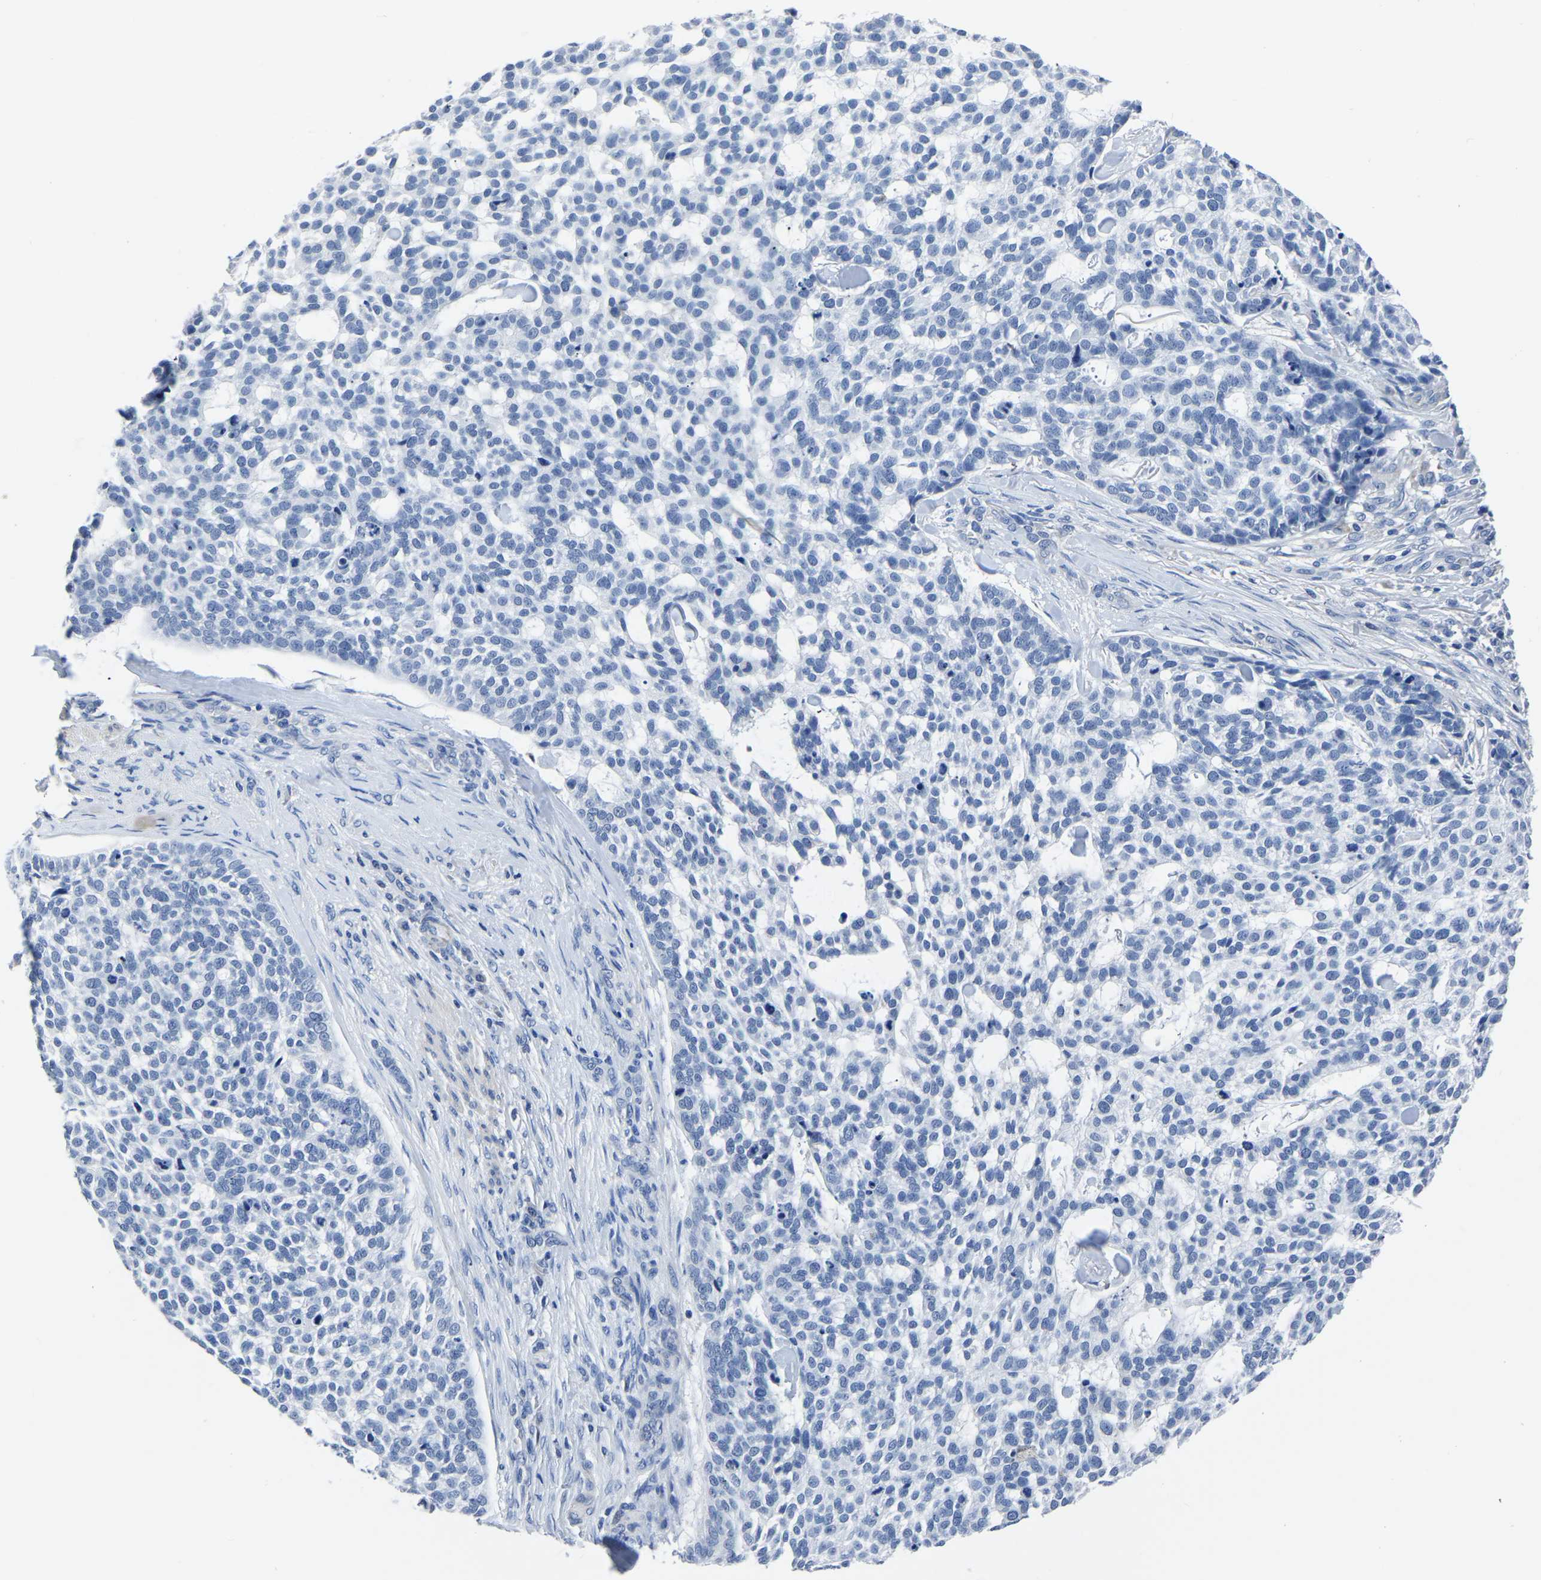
{"staining": {"intensity": "negative", "quantity": "none", "location": "none"}, "tissue": "skin cancer", "cell_type": "Tumor cells", "image_type": "cancer", "snomed": [{"axis": "morphology", "description": "Basal cell carcinoma"}, {"axis": "topography", "description": "Skin"}], "caption": "IHC histopathology image of skin cancer (basal cell carcinoma) stained for a protein (brown), which demonstrates no expression in tumor cells. (Stains: DAB IHC with hematoxylin counter stain, Microscopy: brightfield microscopy at high magnification).", "gene": "FGD5", "patient": {"sex": "female", "age": 64}}